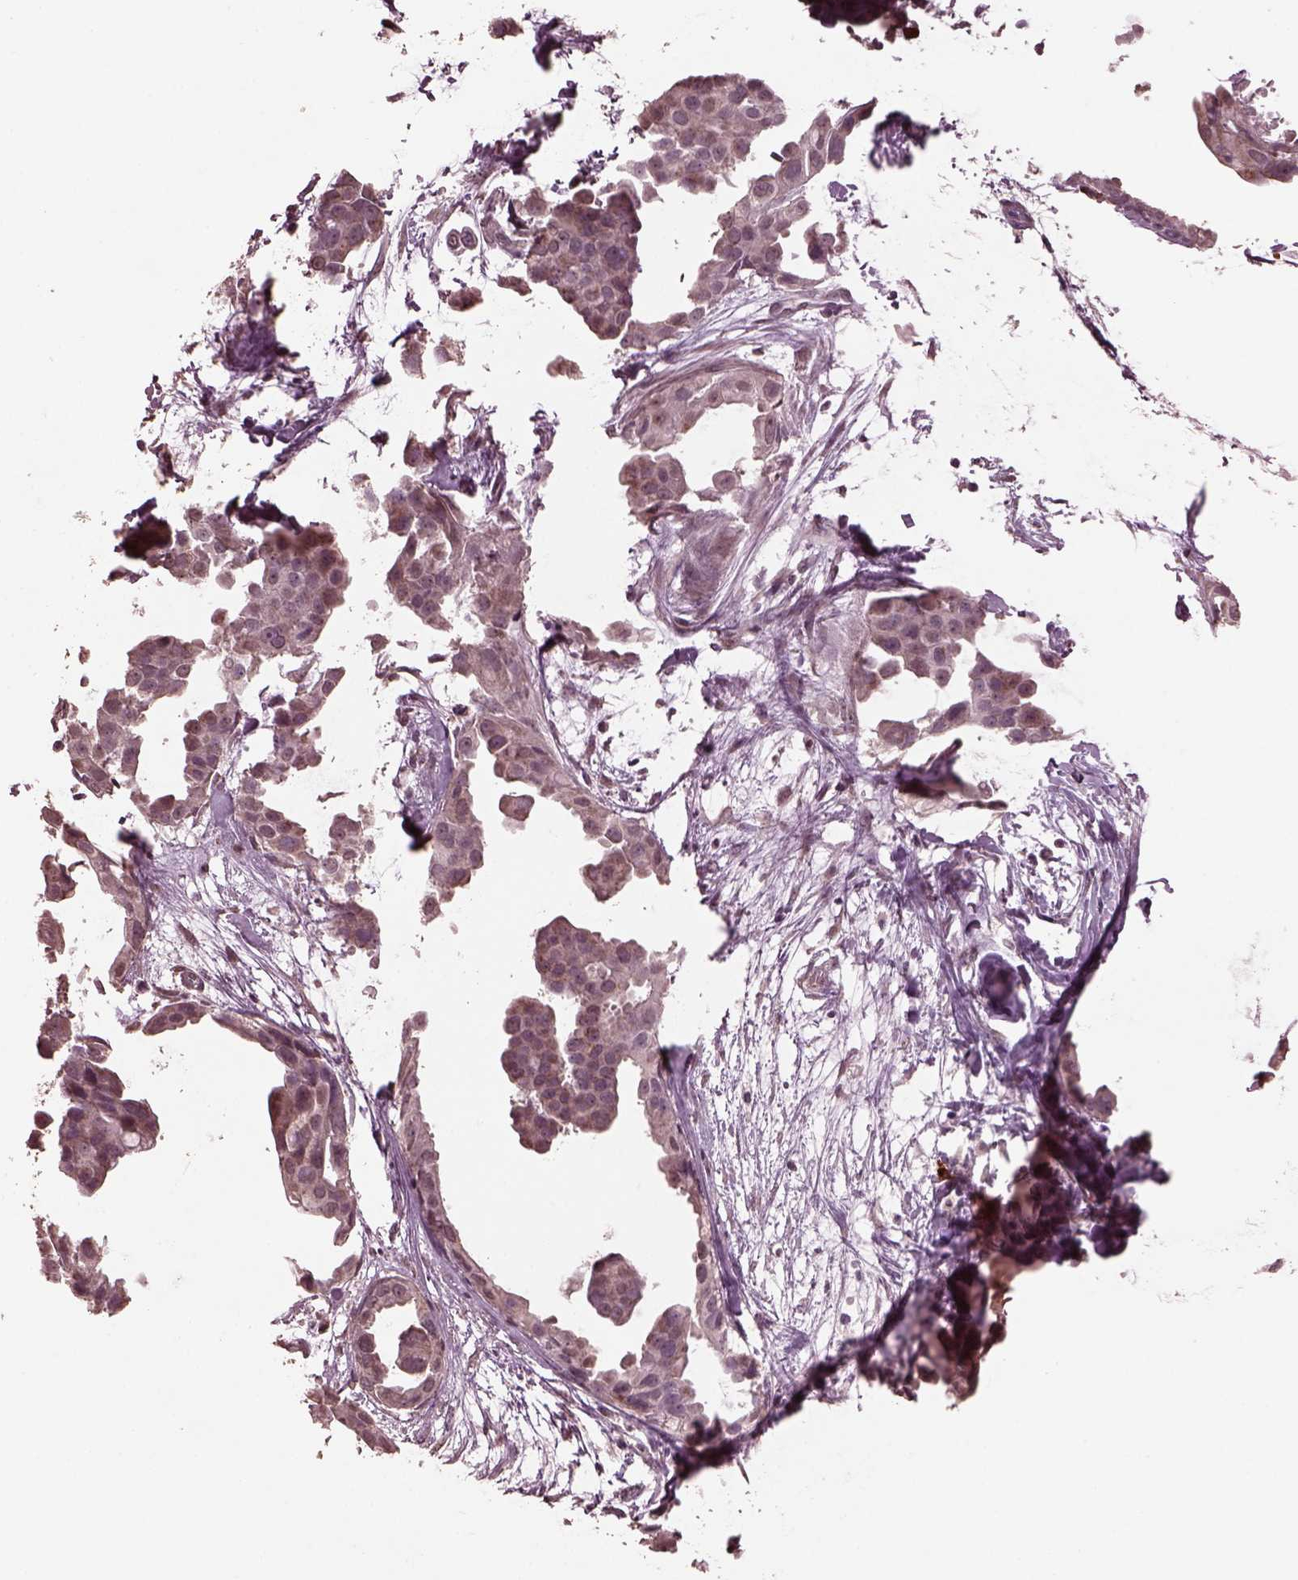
{"staining": {"intensity": "weak", "quantity": ">75%", "location": "cytoplasmic/membranous"}, "tissue": "breast cancer", "cell_type": "Tumor cells", "image_type": "cancer", "snomed": [{"axis": "morphology", "description": "Duct carcinoma"}, {"axis": "topography", "description": "Breast"}], "caption": "Intraductal carcinoma (breast) stained with DAB (3,3'-diaminobenzidine) immunohistochemistry (IHC) exhibits low levels of weak cytoplasmic/membranous expression in about >75% of tumor cells. (brown staining indicates protein expression, while blue staining denotes nuclei).", "gene": "IL18RAP", "patient": {"sex": "female", "age": 38}}